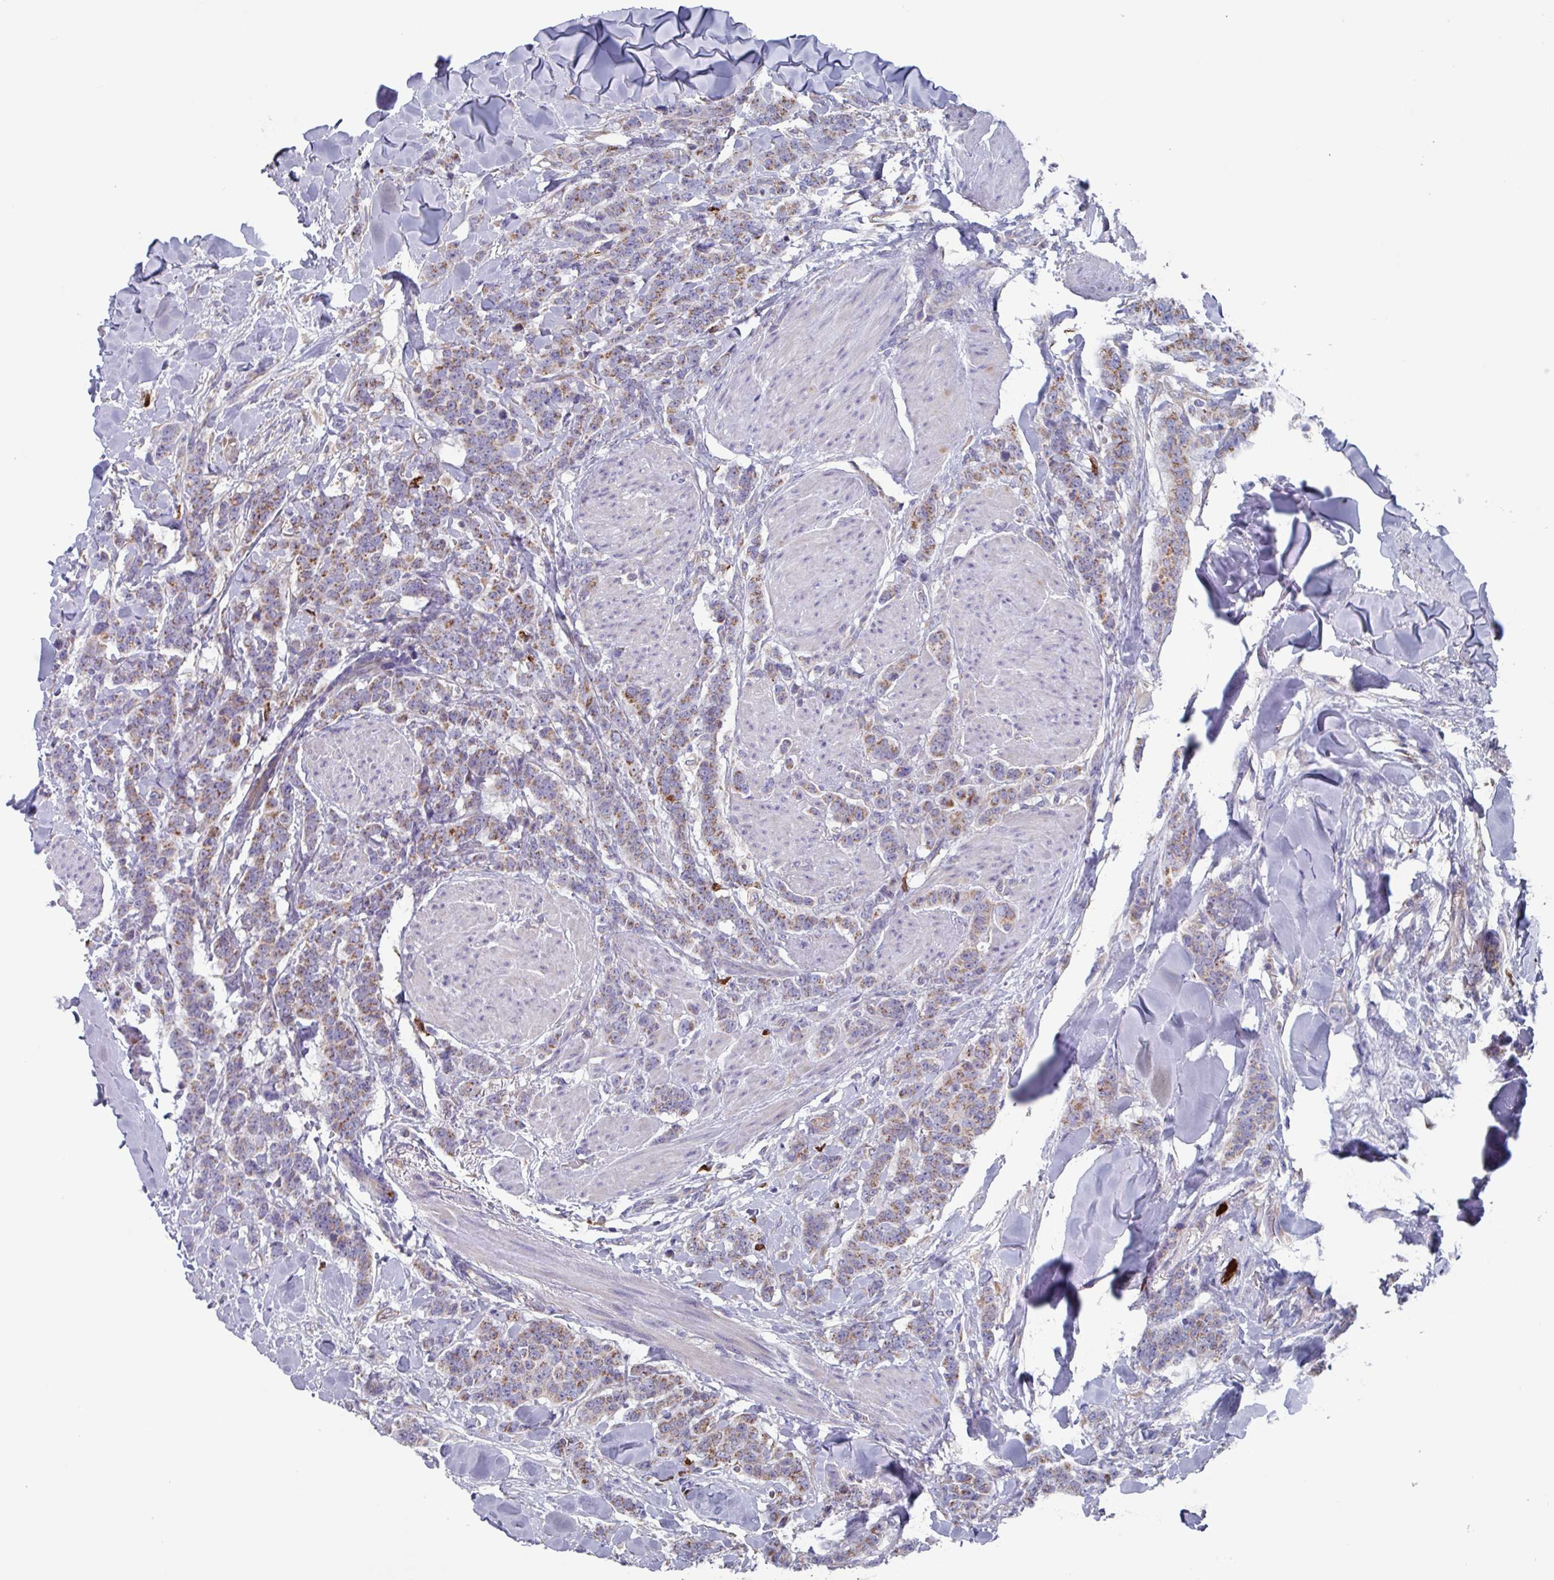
{"staining": {"intensity": "moderate", "quantity": ">75%", "location": "cytoplasmic/membranous"}, "tissue": "breast cancer", "cell_type": "Tumor cells", "image_type": "cancer", "snomed": [{"axis": "morphology", "description": "Duct carcinoma"}, {"axis": "topography", "description": "Breast"}], "caption": "Immunohistochemistry staining of breast cancer, which reveals medium levels of moderate cytoplasmic/membranous expression in approximately >75% of tumor cells indicating moderate cytoplasmic/membranous protein expression. The staining was performed using DAB (3,3'-diaminobenzidine) (brown) for protein detection and nuclei were counterstained in hematoxylin (blue).", "gene": "UQCC2", "patient": {"sex": "female", "age": 40}}